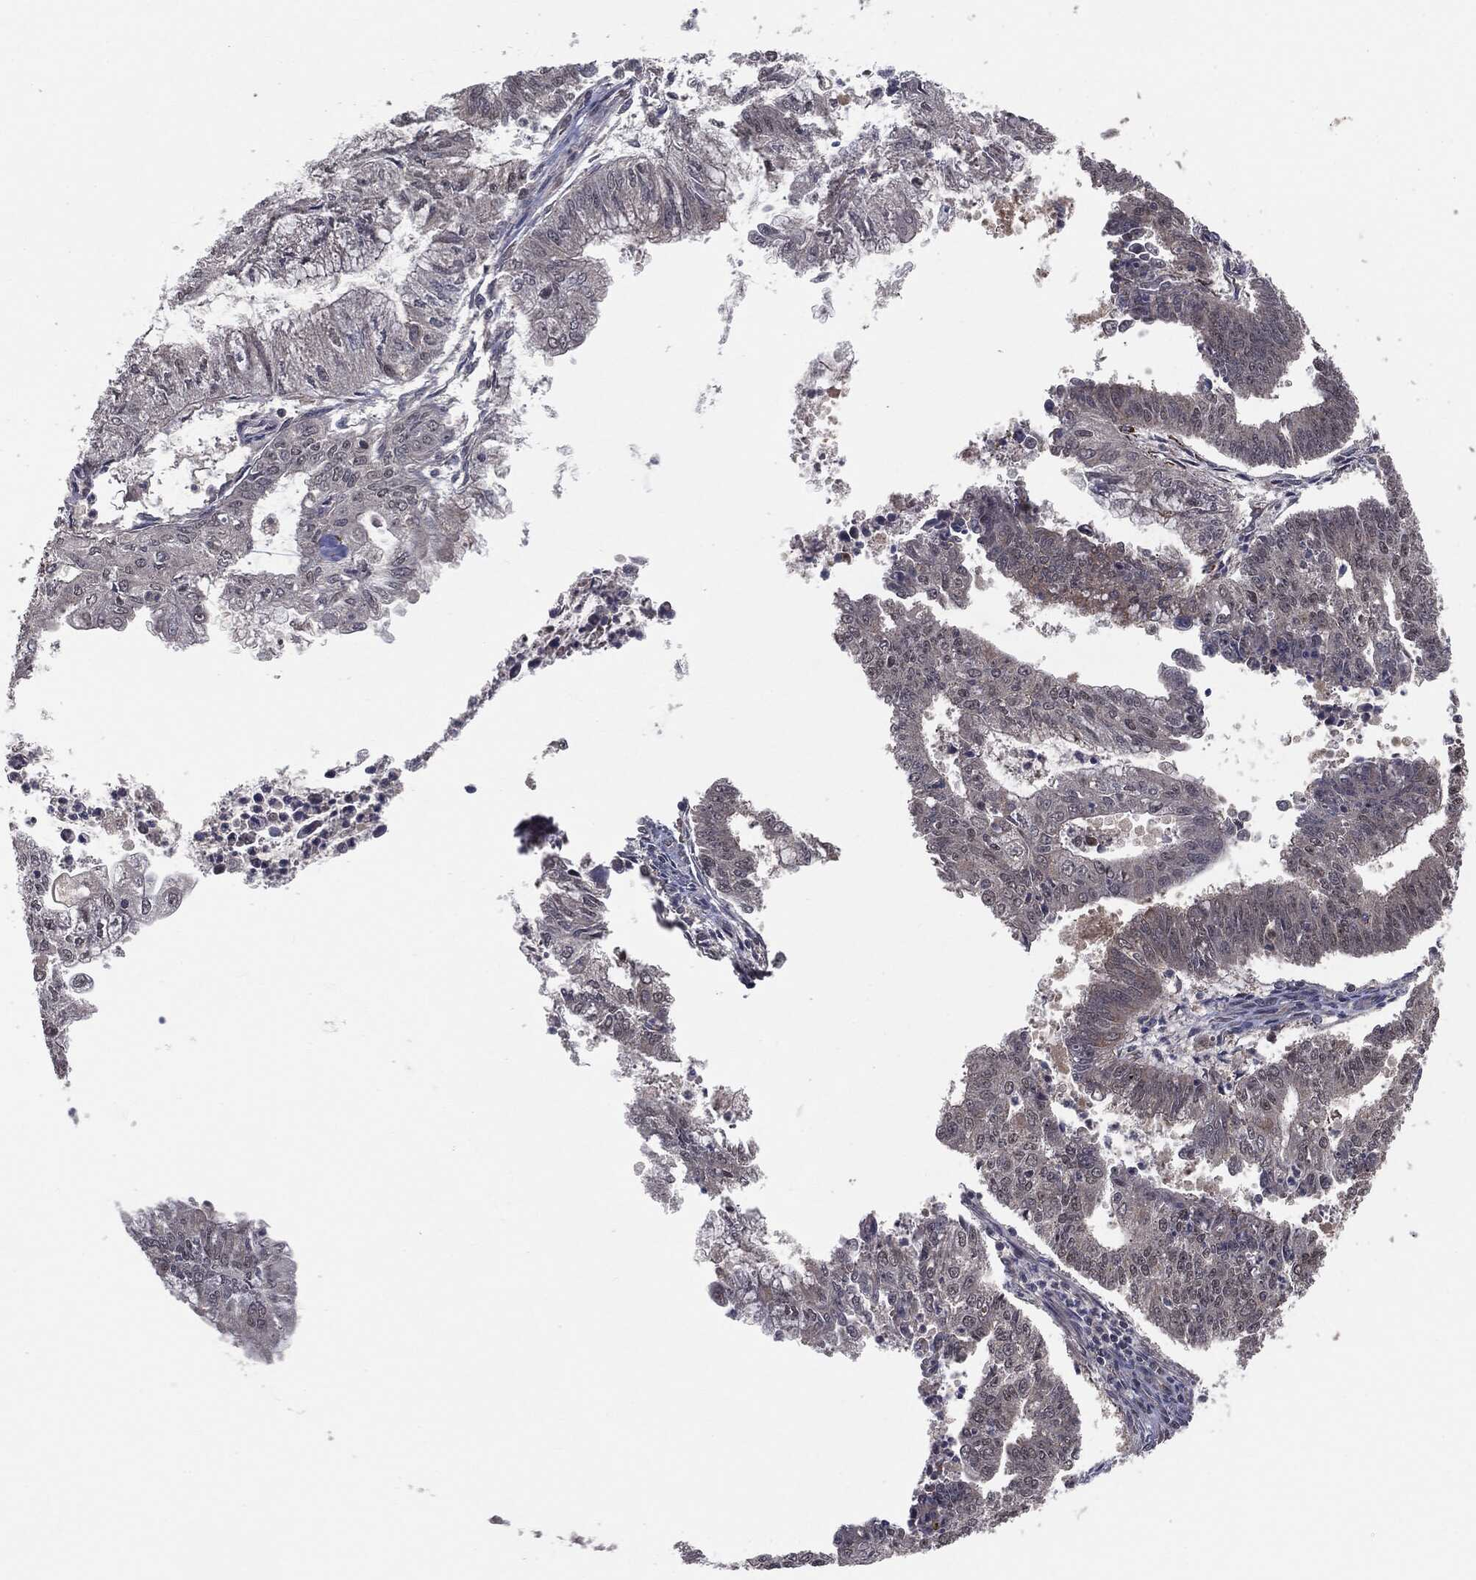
{"staining": {"intensity": "weak", "quantity": "<25%", "location": "nuclear"}, "tissue": "endometrial cancer", "cell_type": "Tumor cells", "image_type": "cancer", "snomed": [{"axis": "morphology", "description": "Adenocarcinoma, NOS"}, {"axis": "topography", "description": "Endometrium"}], "caption": "IHC image of neoplastic tissue: endometrial adenocarcinoma stained with DAB demonstrates no significant protein expression in tumor cells.", "gene": "FBXO7", "patient": {"sex": "female", "age": 61}}